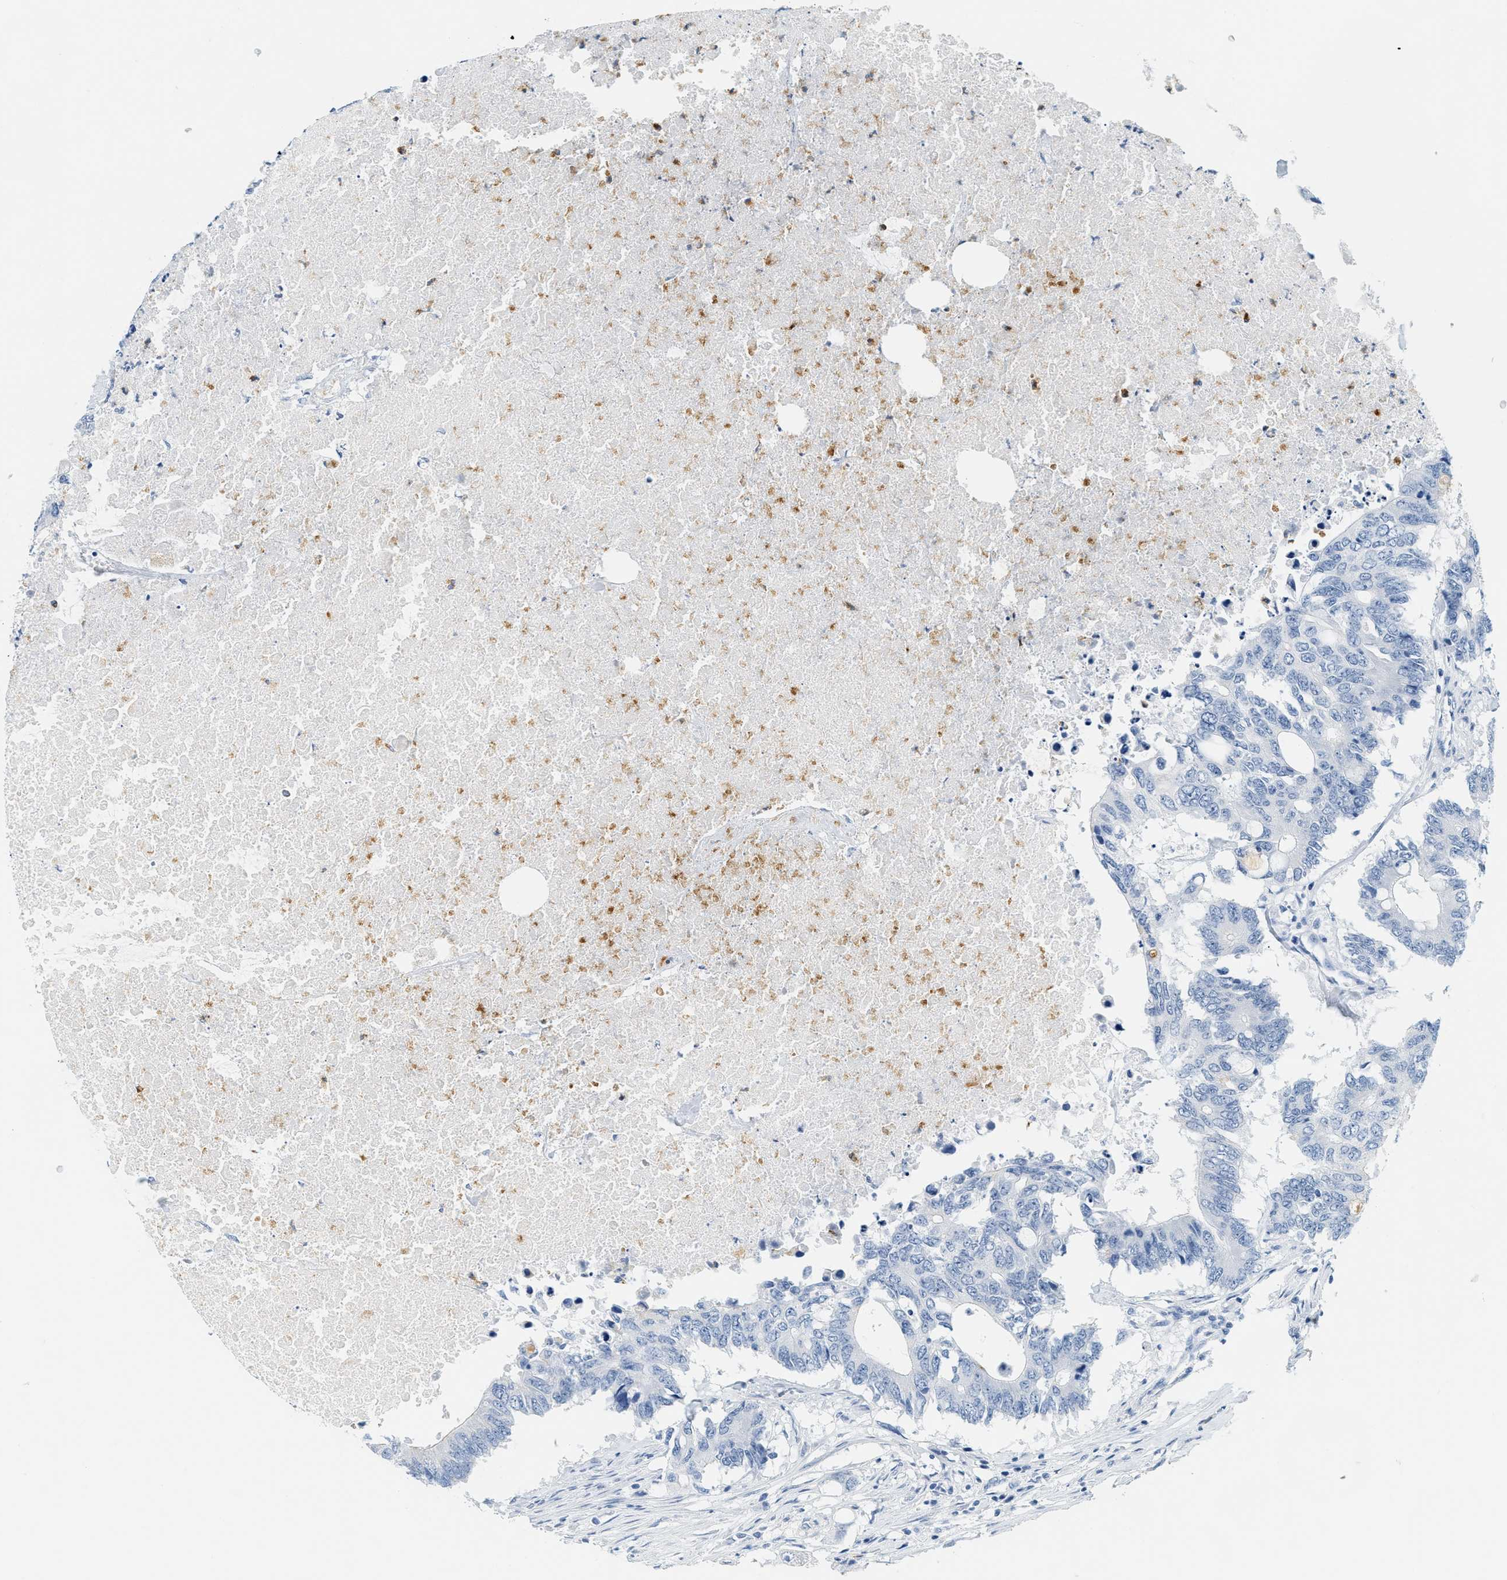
{"staining": {"intensity": "moderate", "quantity": "<25%", "location": "cytoplasmic/membranous"}, "tissue": "colorectal cancer", "cell_type": "Tumor cells", "image_type": "cancer", "snomed": [{"axis": "morphology", "description": "Adenocarcinoma, NOS"}, {"axis": "topography", "description": "Colon"}], "caption": "A micrograph showing moderate cytoplasmic/membranous expression in approximately <25% of tumor cells in colorectal adenocarcinoma, as visualized by brown immunohistochemical staining.", "gene": "LCN2", "patient": {"sex": "male", "age": 71}}